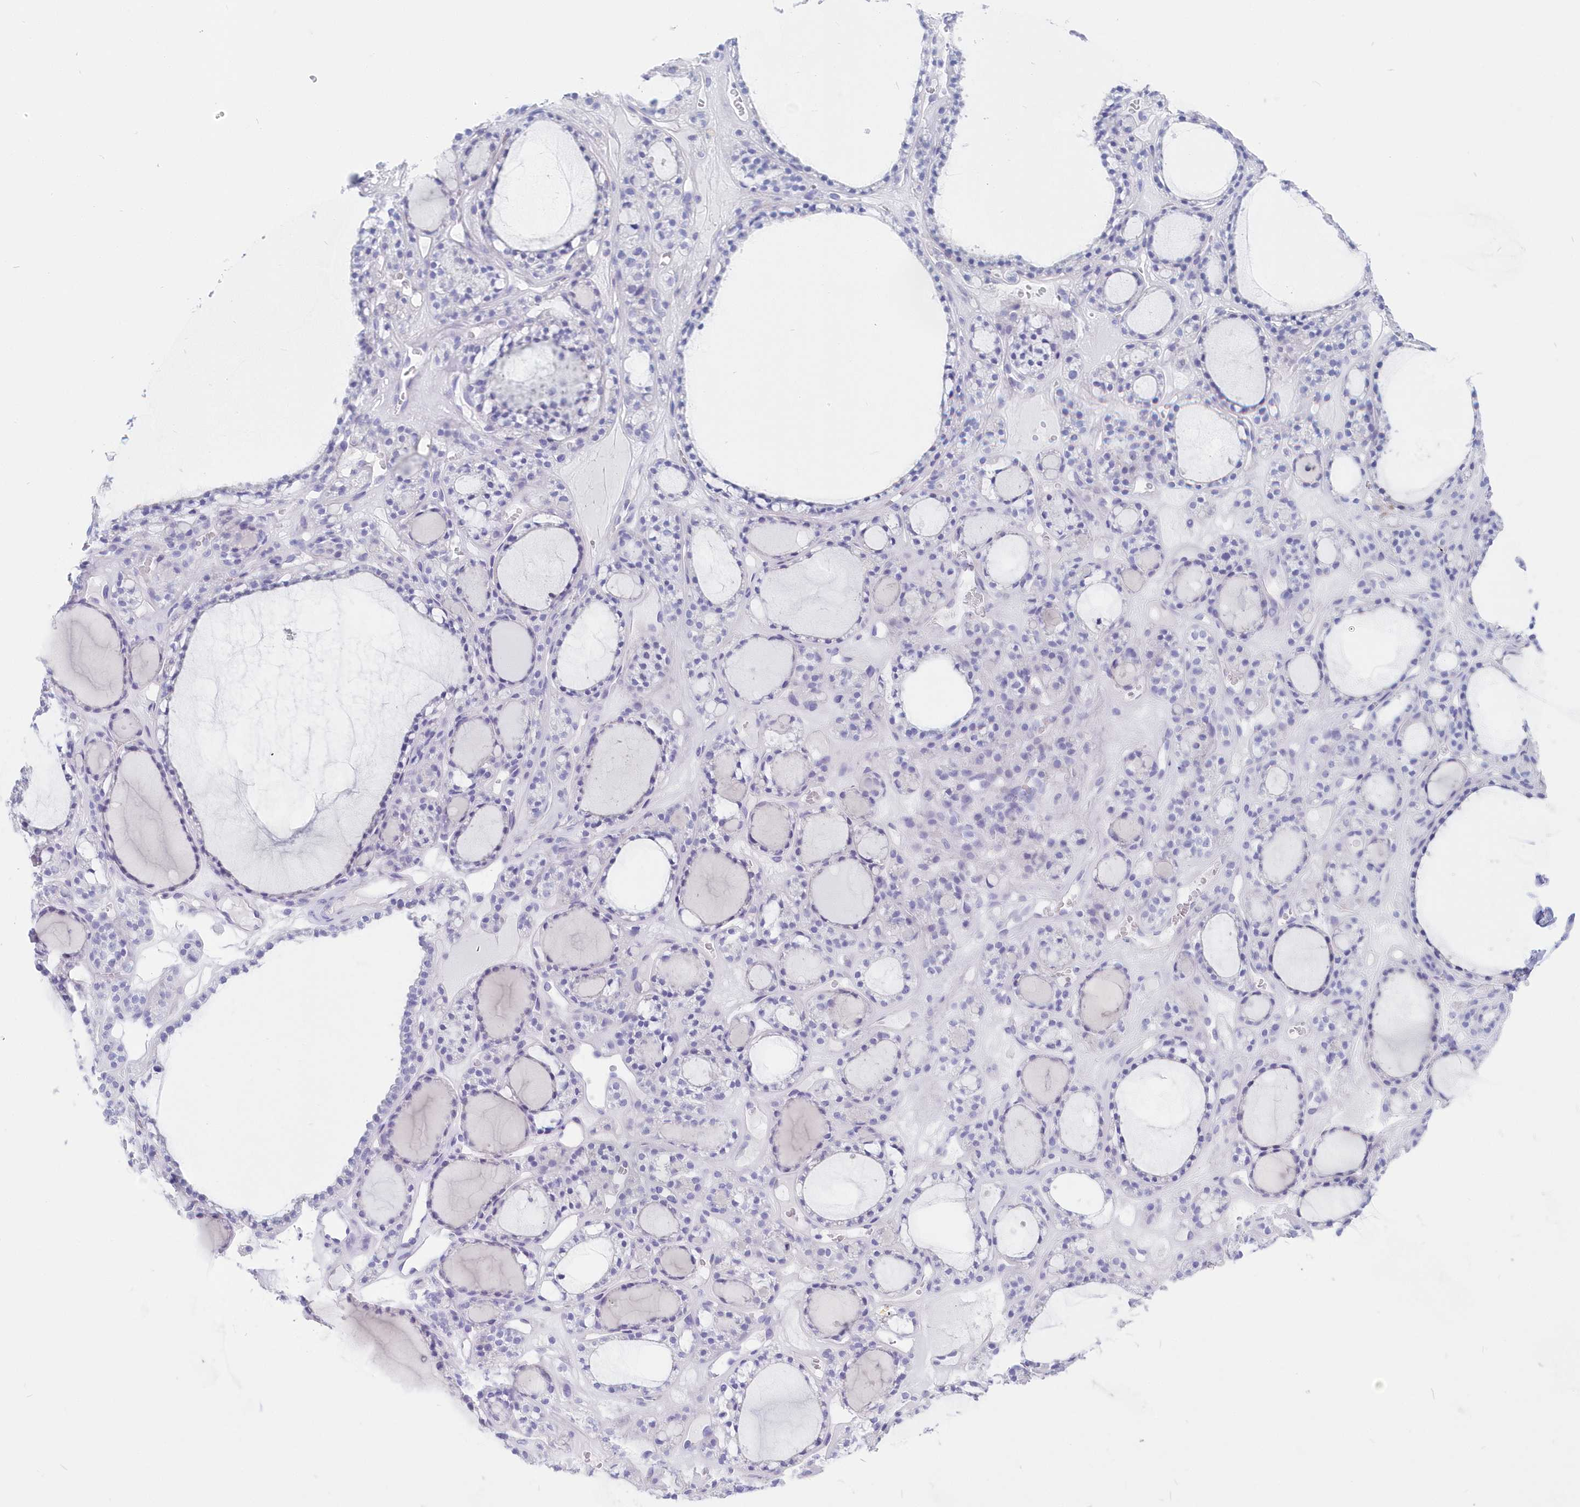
{"staining": {"intensity": "negative", "quantity": "none", "location": "none"}, "tissue": "thyroid gland", "cell_type": "Glandular cells", "image_type": "normal", "snomed": [{"axis": "morphology", "description": "Normal tissue, NOS"}, {"axis": "topography", "description": "Thyroid gland"}], "caption": "High magnification brightfield microscopy of normal thyroid gland stained with DAB (brown) and counterstained with hematoxylin (blue): glandular cells show no significant expression.", "gene": "CSNK1G2", "patient": {"sex": "female", "age": 28}}